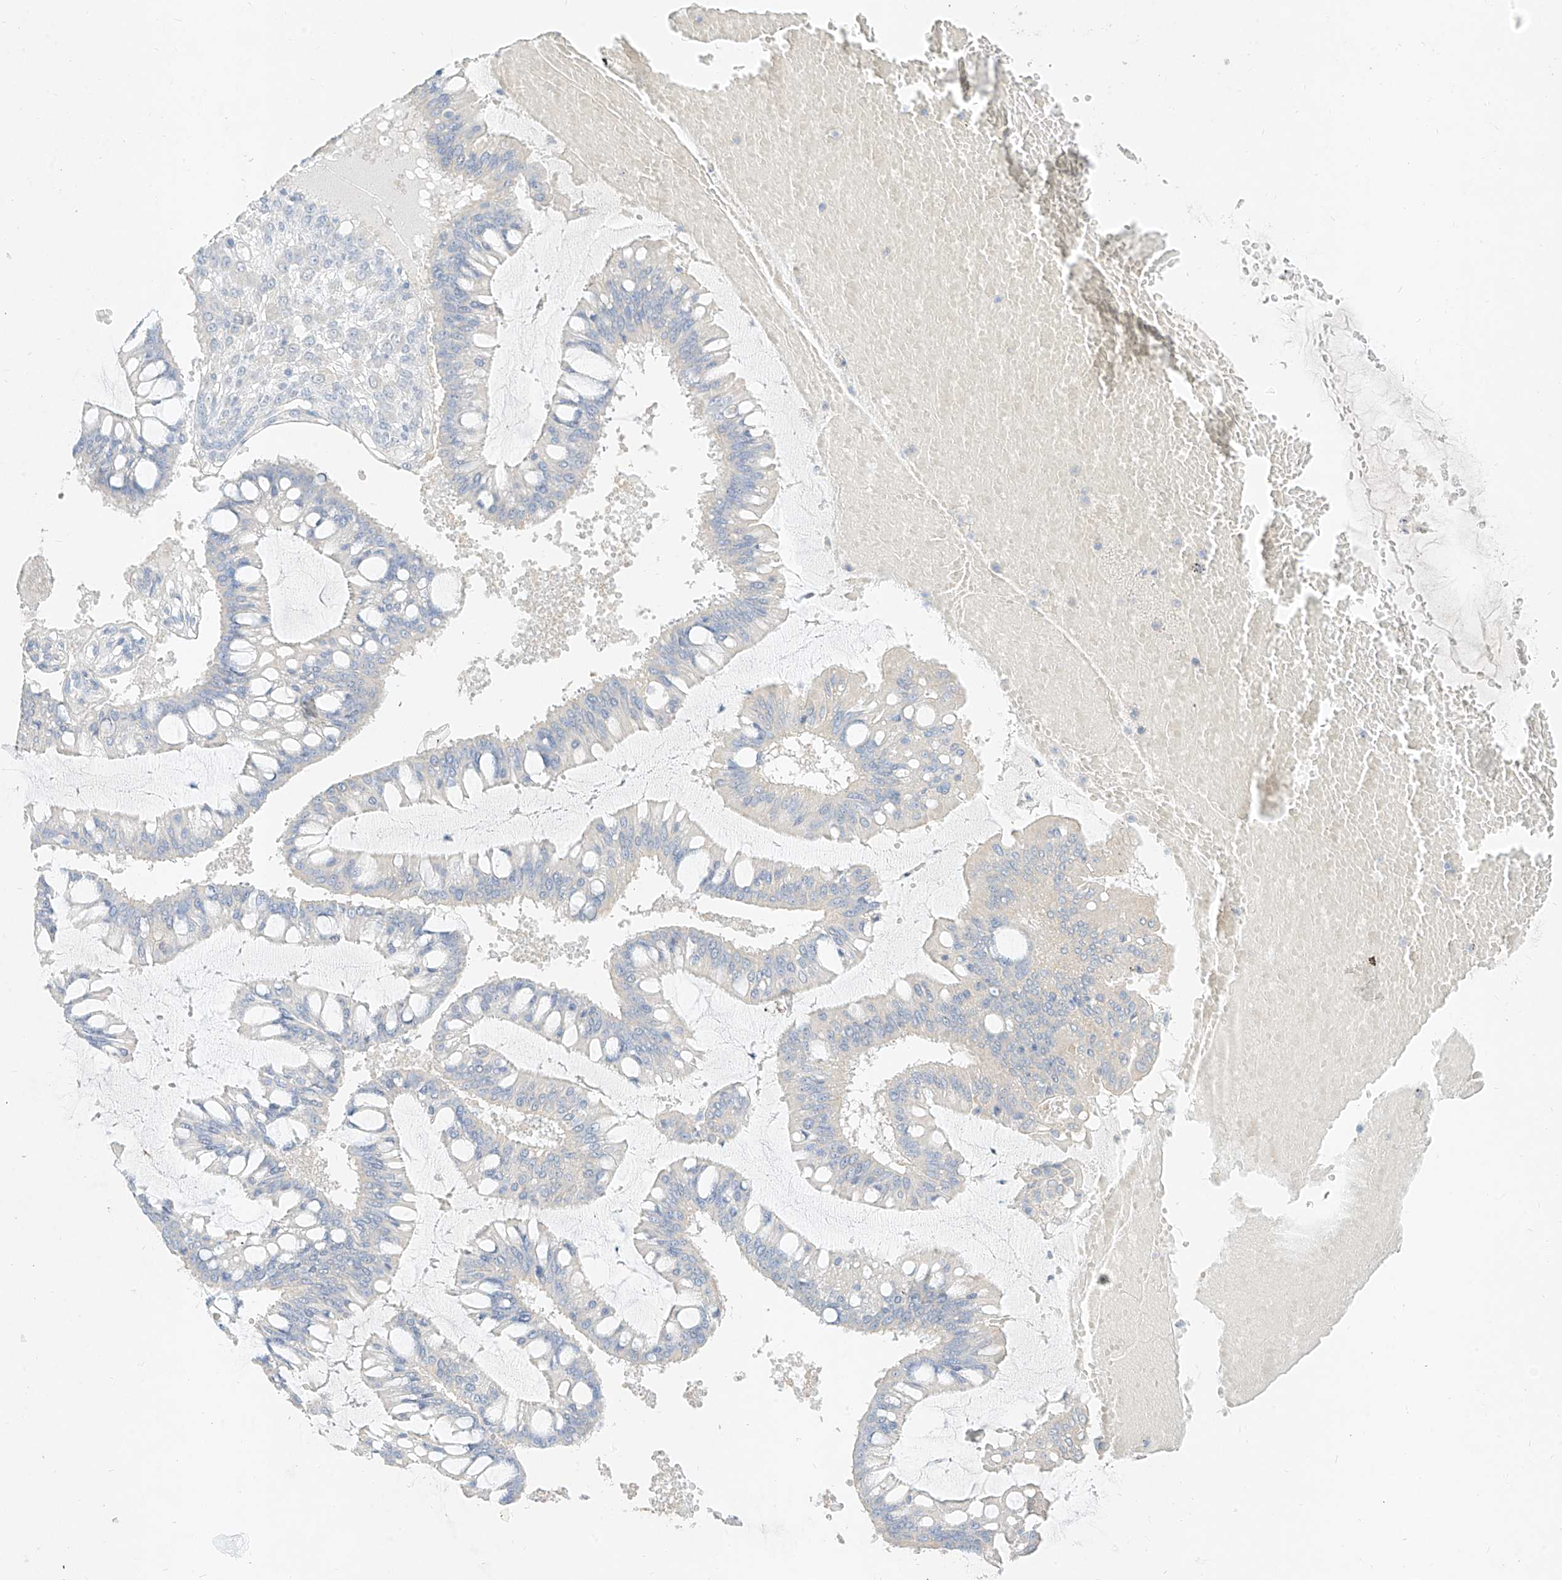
{"staining": {"intensity": "negative", "quantity": "none", "location": "none"}, "tissue": "ovarian cancer", "cell_type": "Tumor cells", "image_type": "cancer", "snomed": [{"axis": "morphology", "description": "Cystadenocarcinoma, mucinous, NOS"}, {"axis": "topography", "description": "Ovary"}], "caption": "Photomicrograph shows no protein positivity in tumor cells of mucinous cystadenocarcinoma (ovarian) tissue. Nuclei are stained in blue.", "gene": "ZZEF1", "patient": {"sex": "female", "age": 73}}